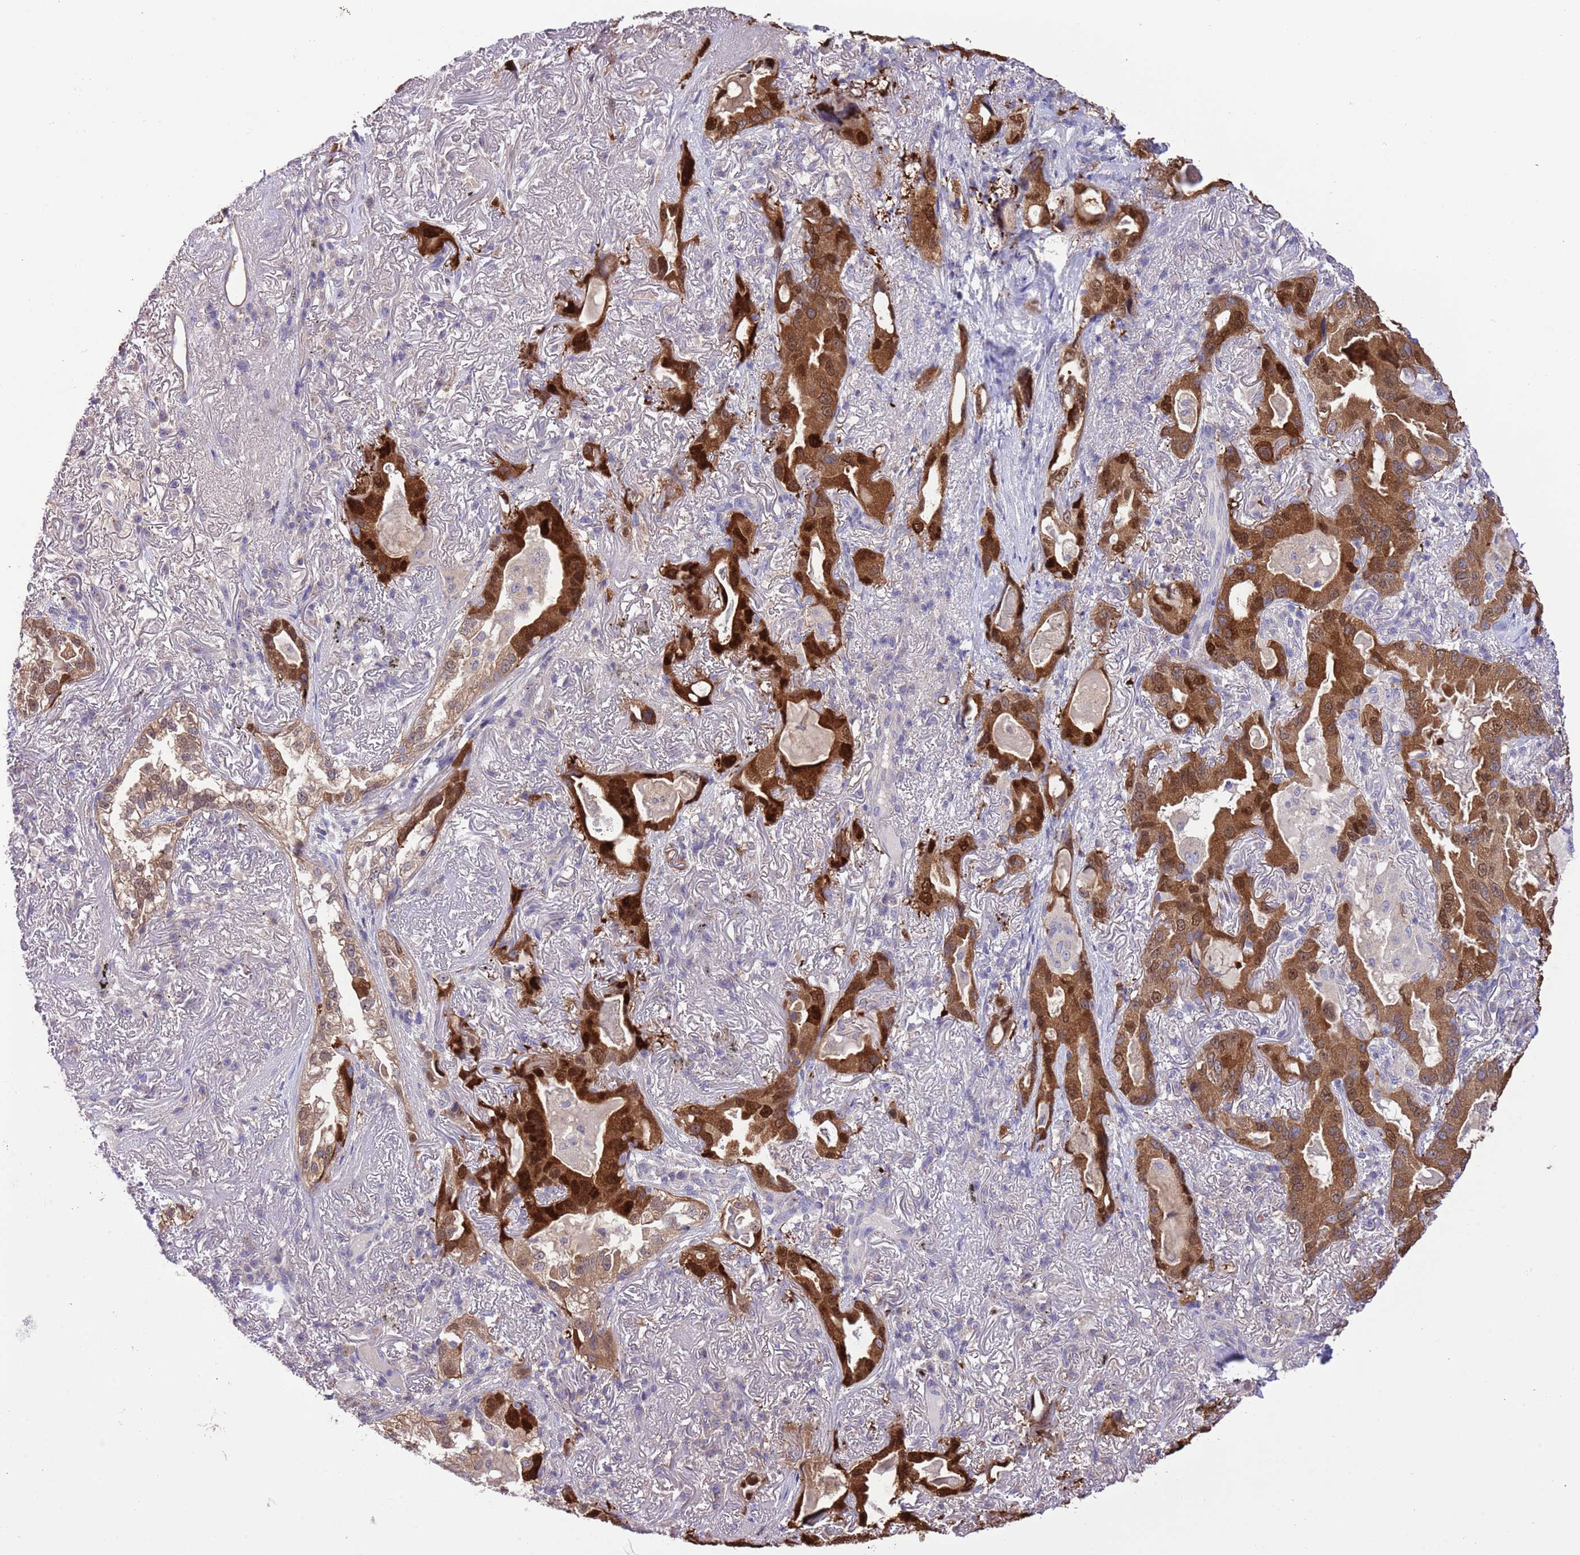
{"staining": {"intensity": "strong", "quantity": ">75%", "location": "cytoplasmic/membranous,nuclear"}, "tissue": "lung cancer", "cell_type": "Tumor cells", "image_type": "cancer", "snomed": [{"axis": "morphology", "description": "Adenocarcinoma, NOS"}, {"axis": "topography", "description": "Lung"}], "caption": "Protein staining of lung cancer tissue exhibits strong cytoplasmic/membranous and nuclear staining in approximately >75% of tumor cells.", "gene": "PRR32", "patient": {"sex": "female", "age": 69}}